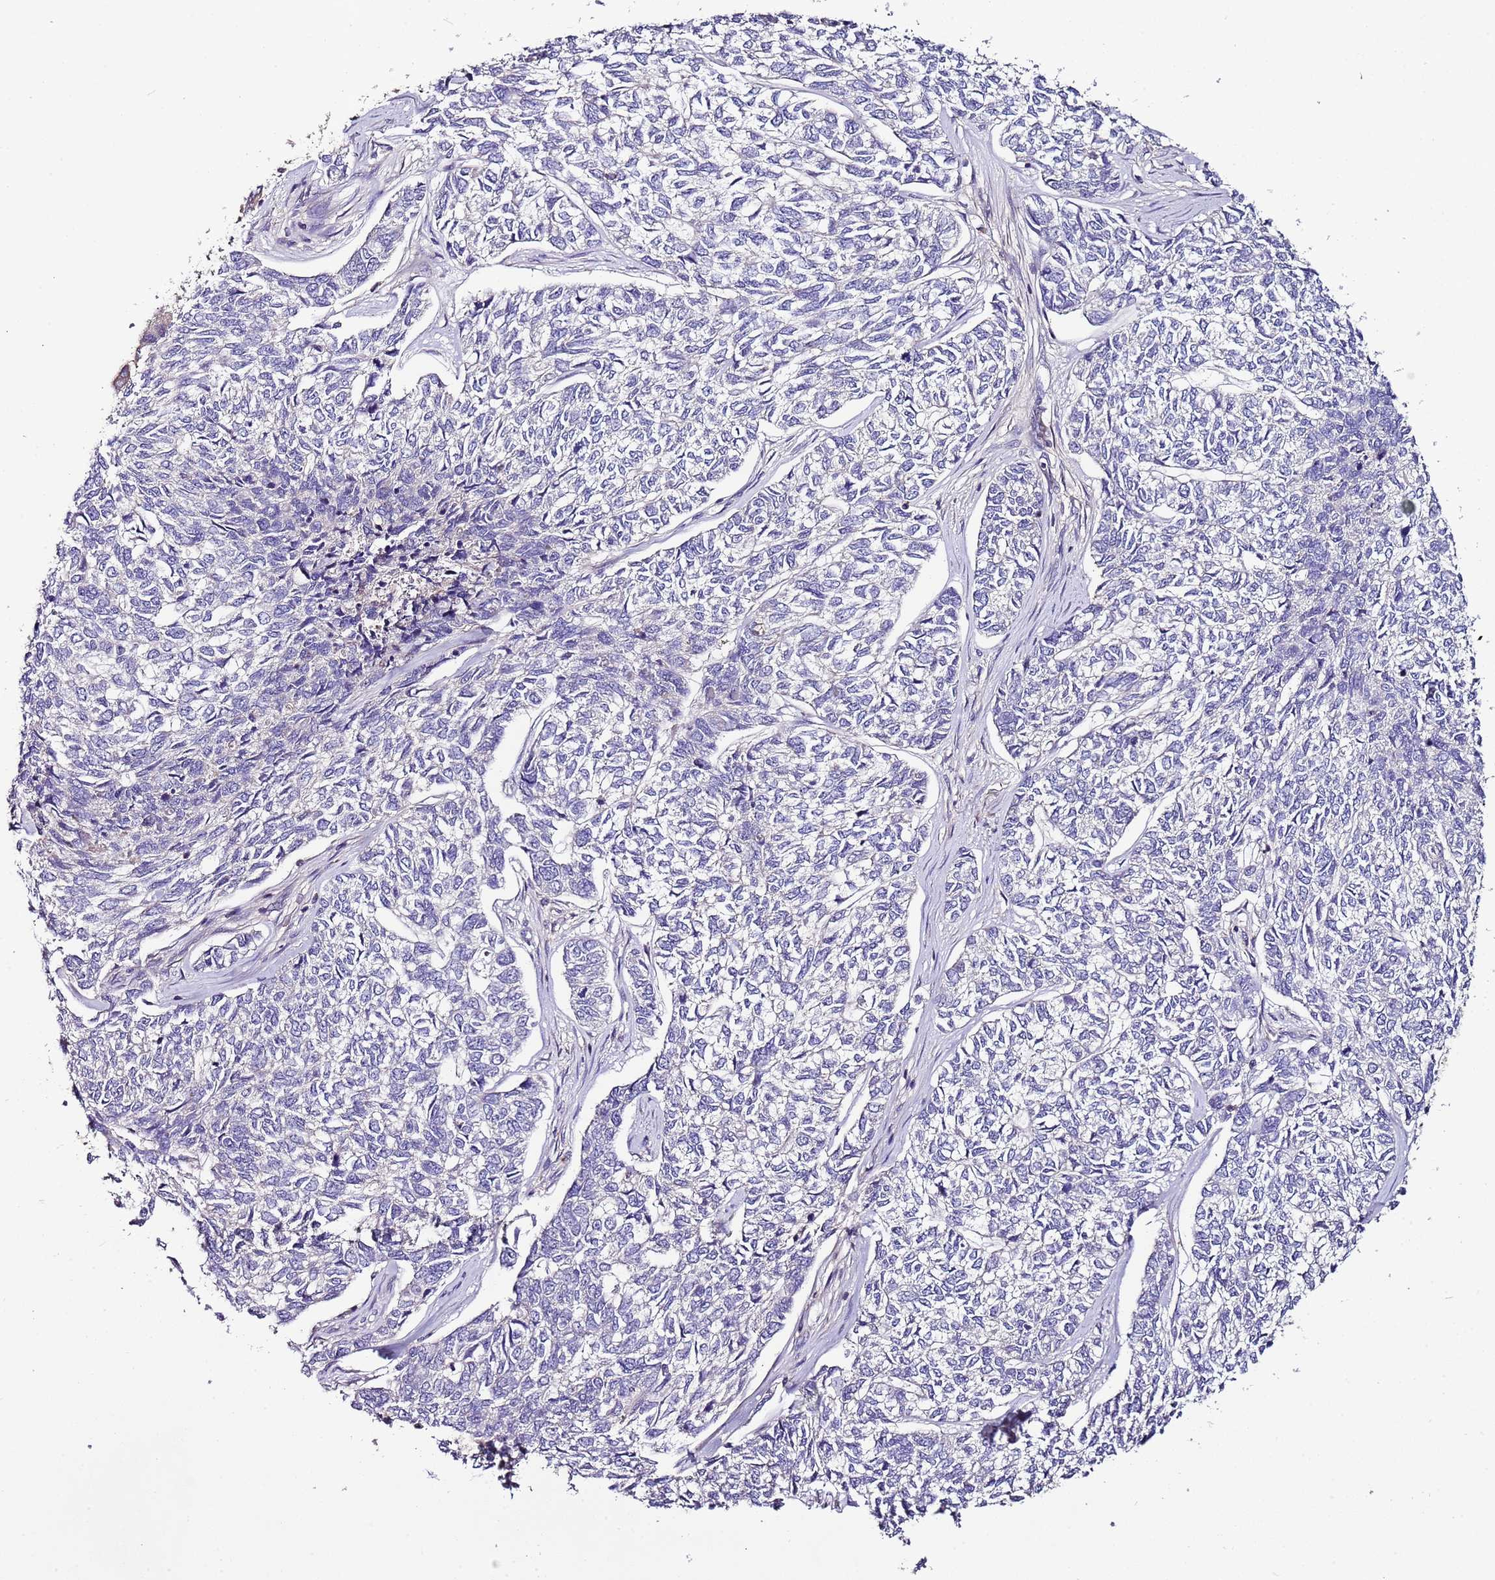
{"staining": {"intensity": "negative", "quantity": "none", "location": "none"}, "tissue": "skin cancer", "cell_type": "Tumor cells", "image_type": "cancer", "snomed": [{"axis": "morphology", "description": "Basal cell carcinoma"}, {"axis": "topography", "description": "Skin"}], "caption": "Tumor cells are negative for protein expression in human skin cancer (basal cell carcinoma).", "gene": "IGIP", "patient": {"sex": "female", "age": 65}}